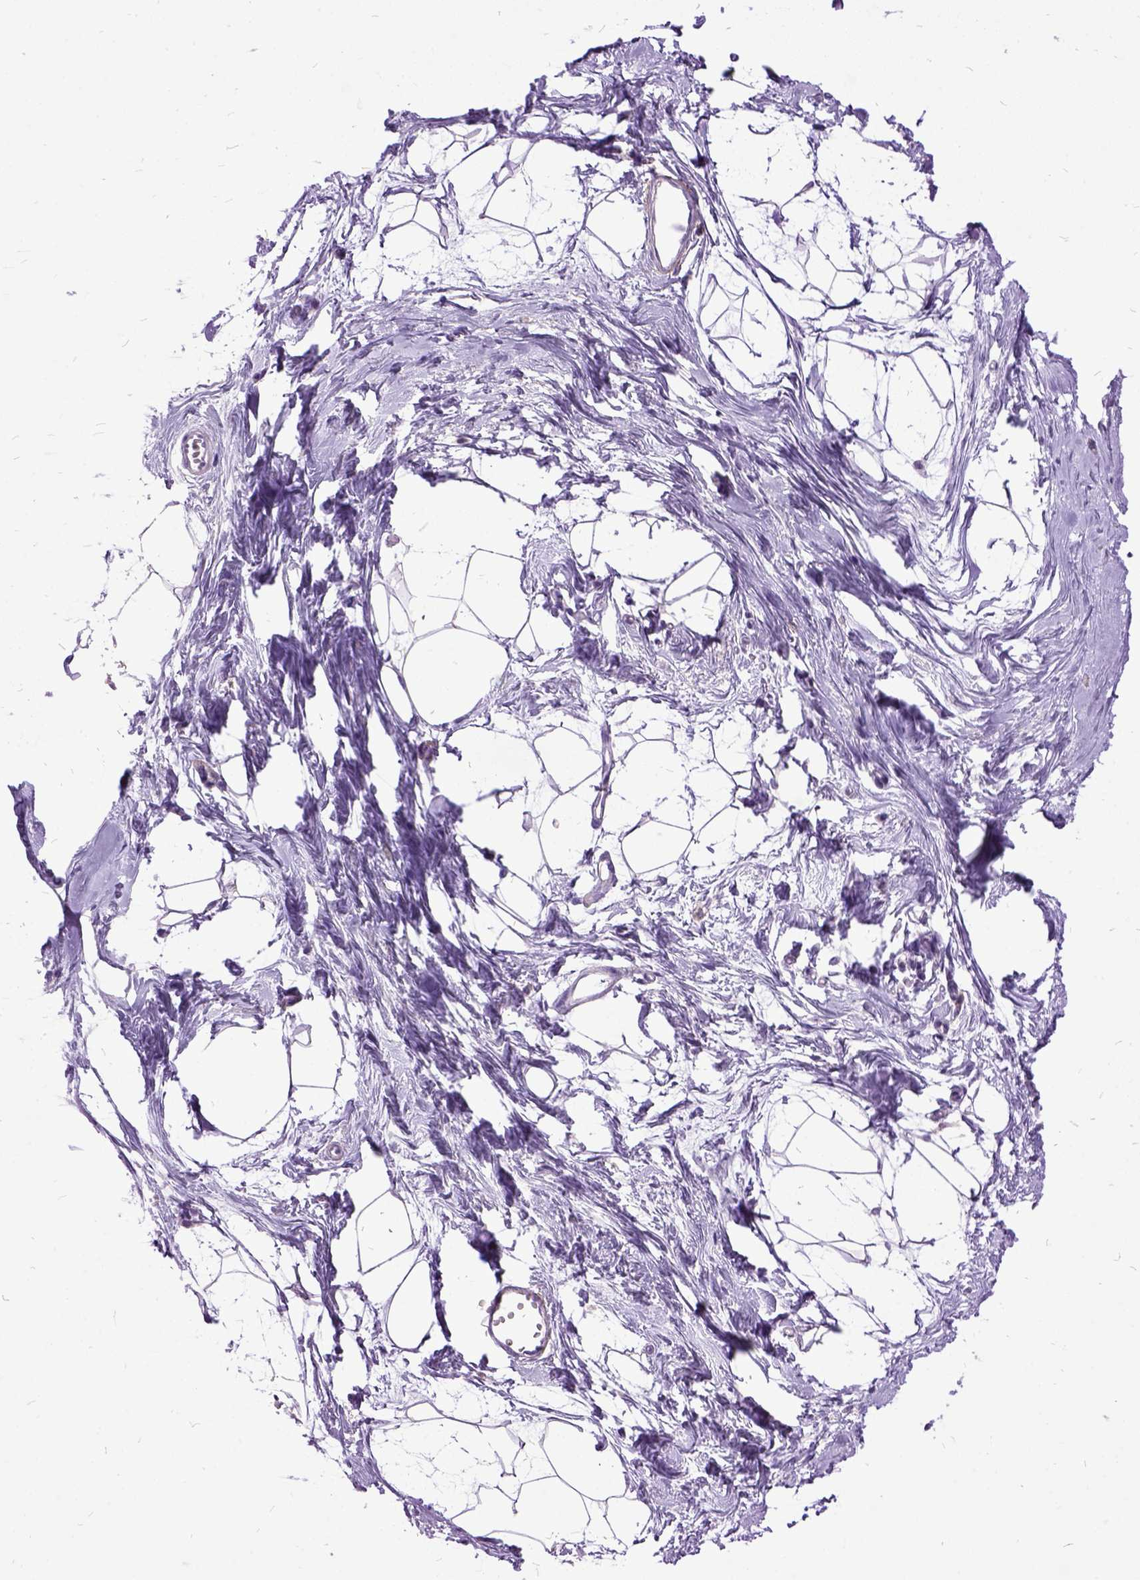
{"staining": {"intensity": "negative", "quantity": "none", "location": "none"}, "tissue": "breast", "cell_type": "Adipocytes", "image_type": "normal", "snomed": [{"axis": "morphology", "description": "Normal tissue, NOS"}, {"axis": "topography", "description": "Breast"}], "caption": "An IHC histopathology image of benign breast is shown. There is no staining in adipocytes of breast.", "gene": "MME", "patient": {"sex": "female", "age": 45}}